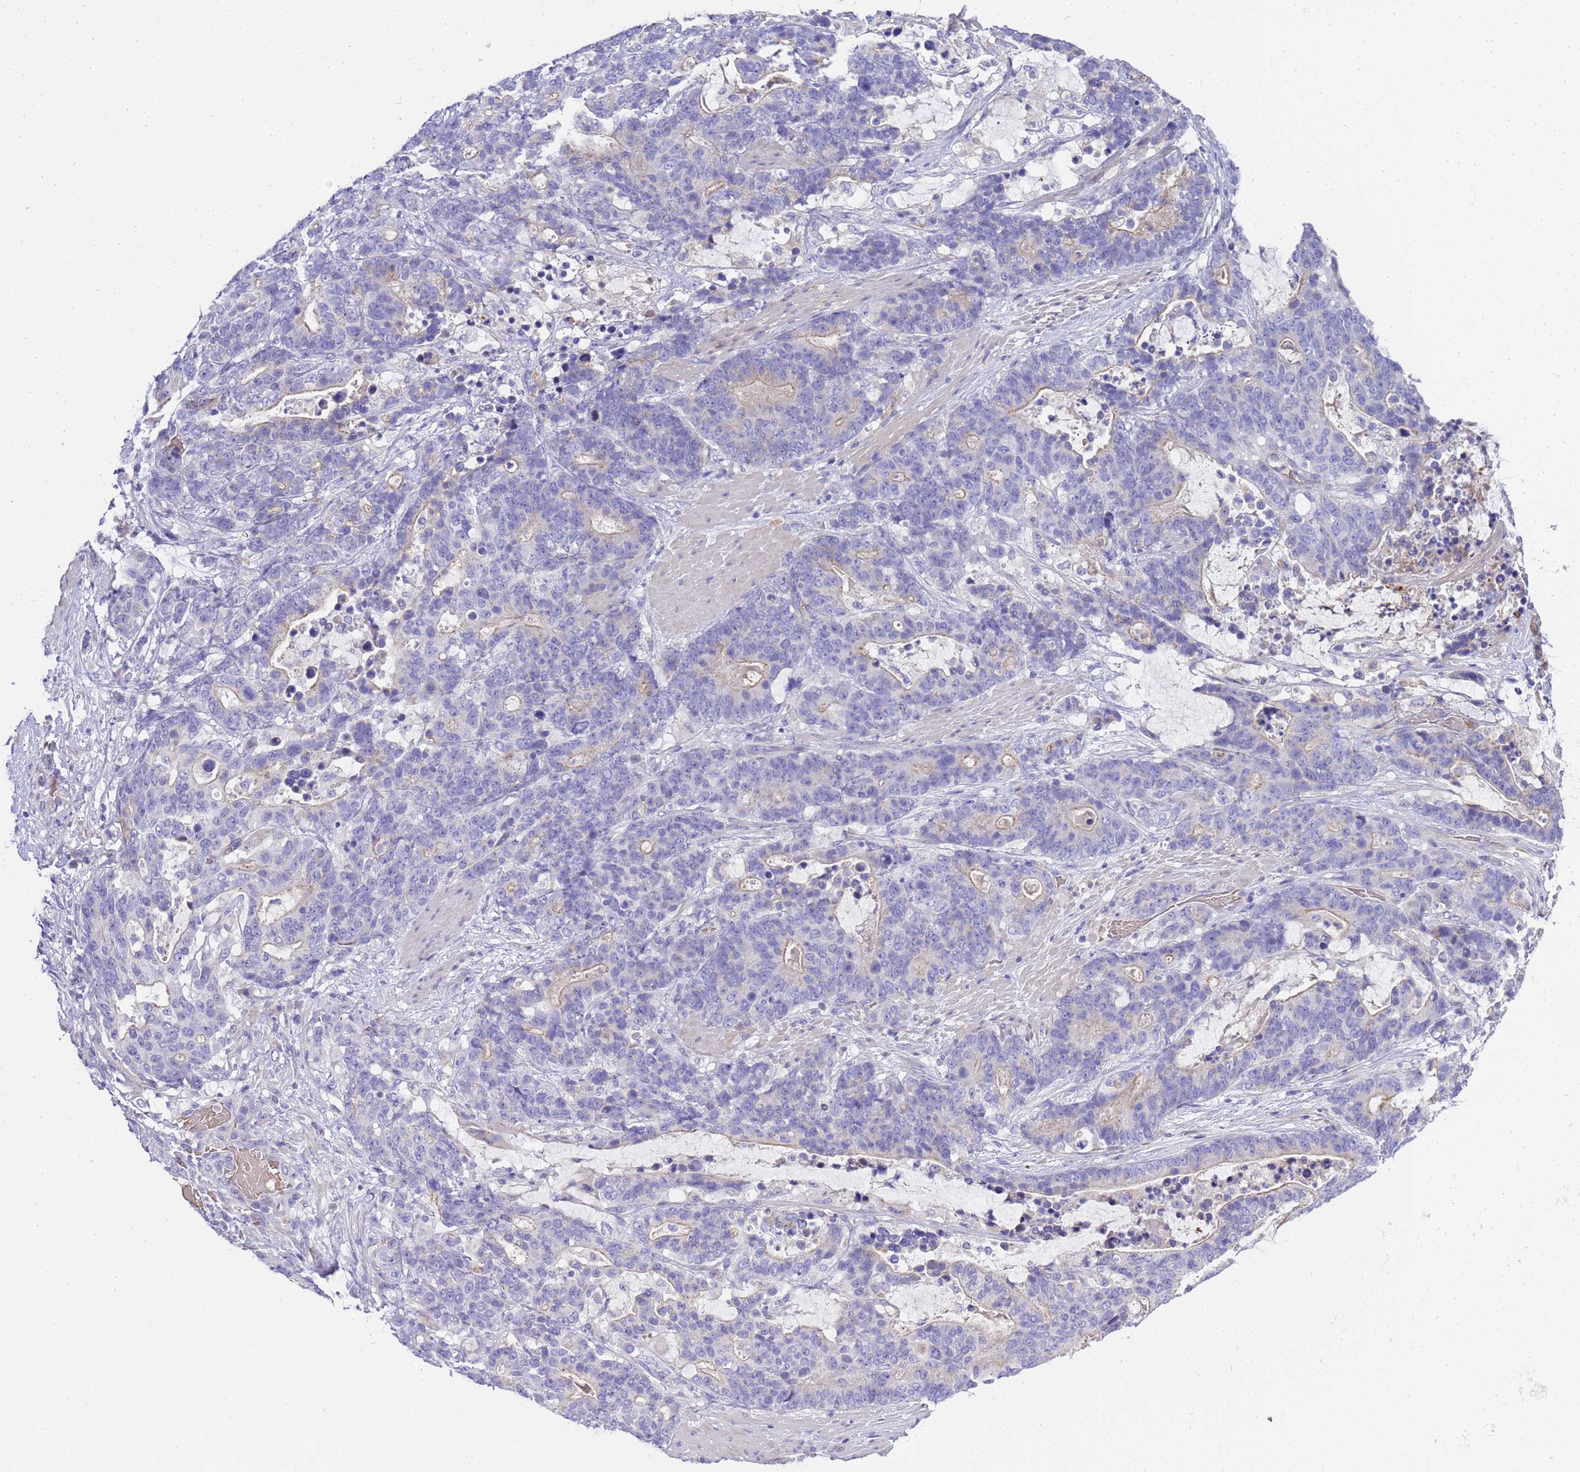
{"staining": {"intensity": "negative", "quantity": "none", "location": "none"}, "tissue": "stomach cancer", "cell_type": "Tumor cells", "image_type": "cancer", "snomed": [{"axis": "morphology", "description": "Adenocarcinoma, NOS"}, {"axis": "topography", "description": "Stomach"}], "caption": "DAB immunohistochemical staining of adenocarcinoma (stomach) exhibits no significant expression in tumor cells.", "gene": "RIPPLY2", "patient": {"sex": "female", "age": 76}}